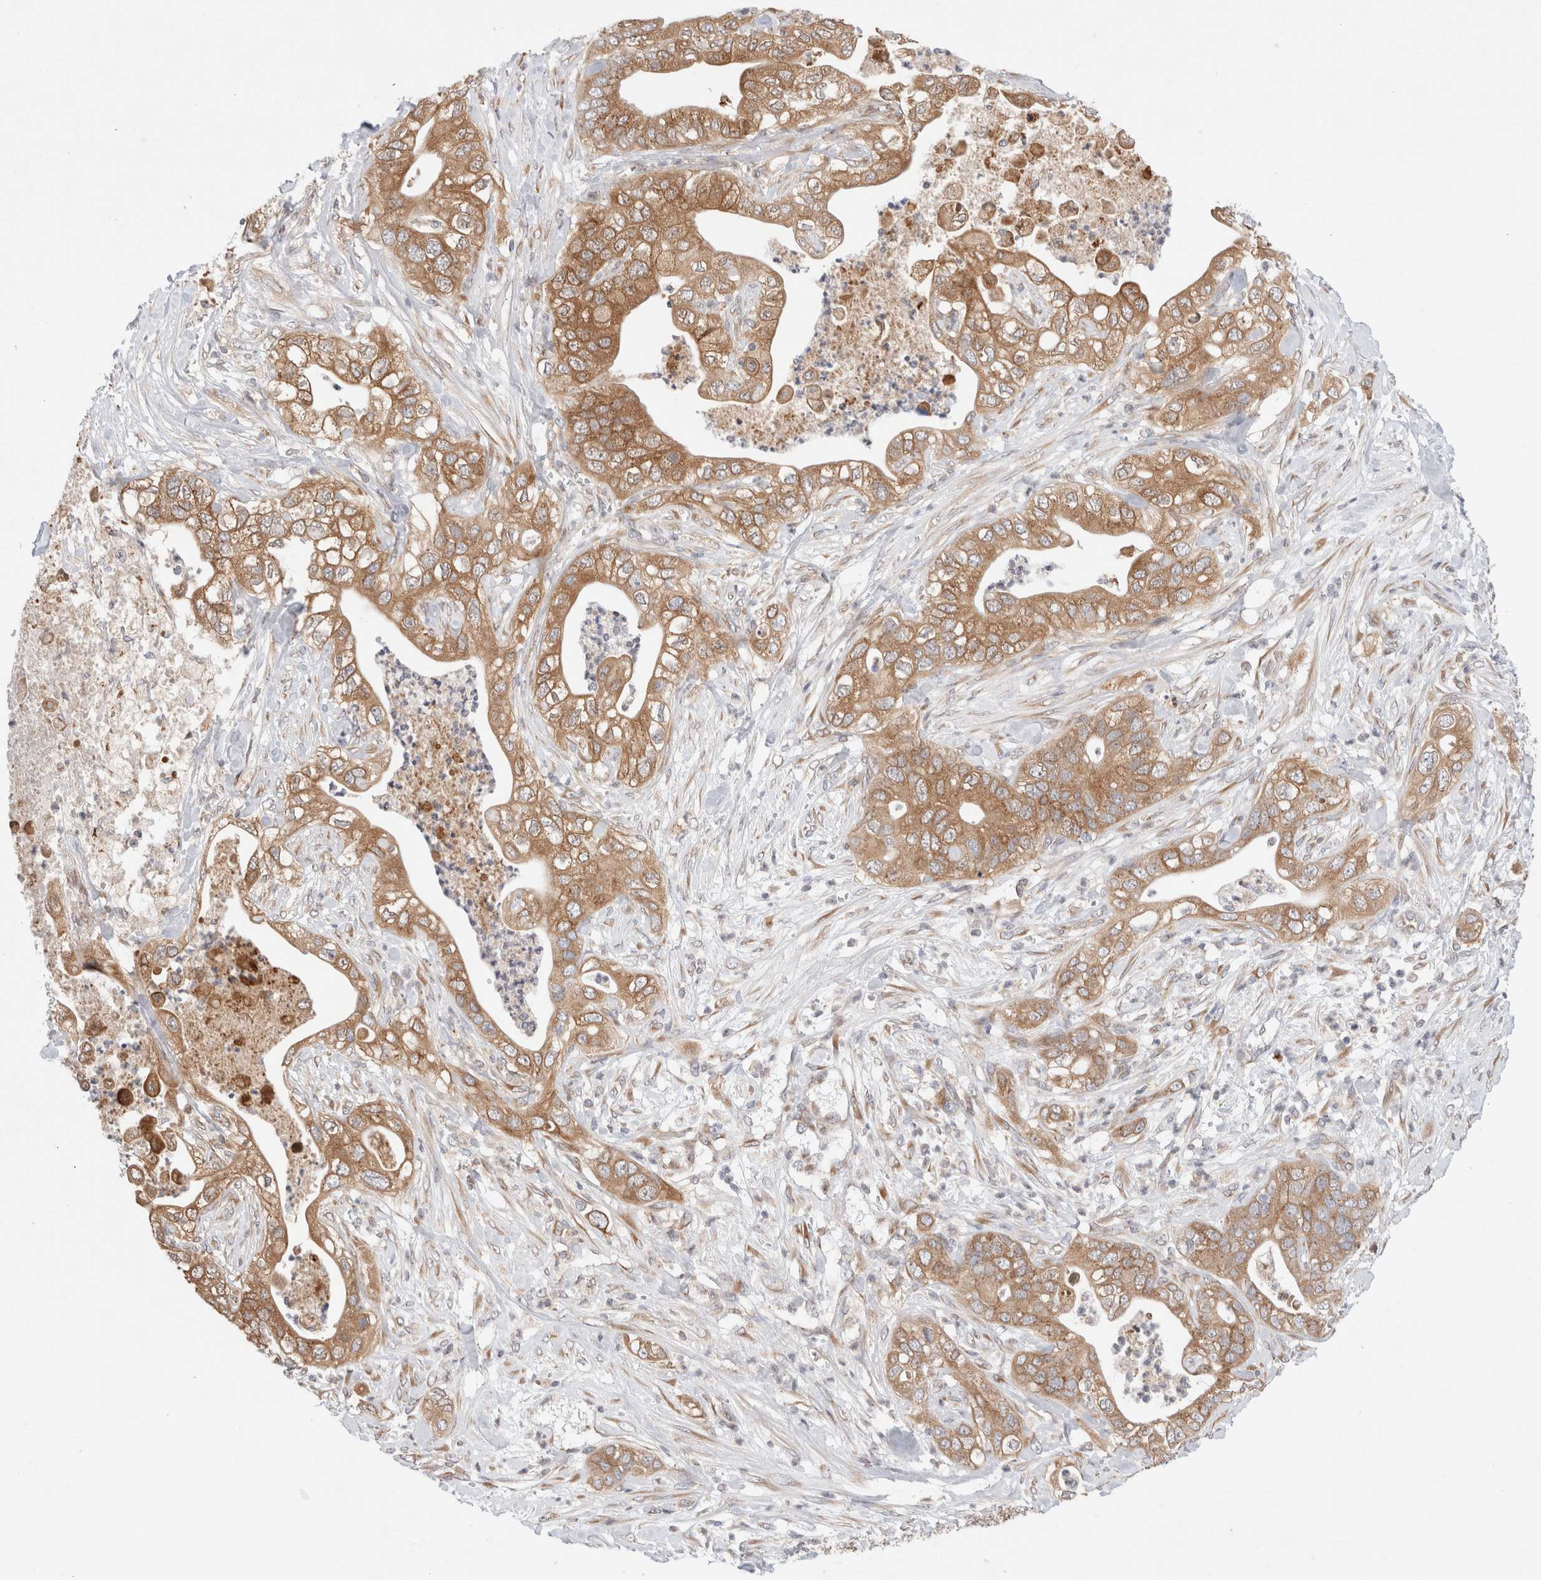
{"staining": {"intensity": "moderate", "quantity": ">75%", "location": "cytoplasmic/membranous"}, "tissue": "pancreatic cancer", "cell_type": "Tumor cells", "image_type": "cancer", "snomed": [{"axis": "morphology", "description": "Adenocarcinoma, NOS"}, {"axis": "topography", "description": "Pancreas"}], "caption": "The image demonstrates a brown stain indicating the presence of a protein in the cytoplasmic/membranous of tumor cells in pancreatic adenocarcinoma.", "gene": "LMAN2L", "patient": {"sex": "female", "age": 78}}